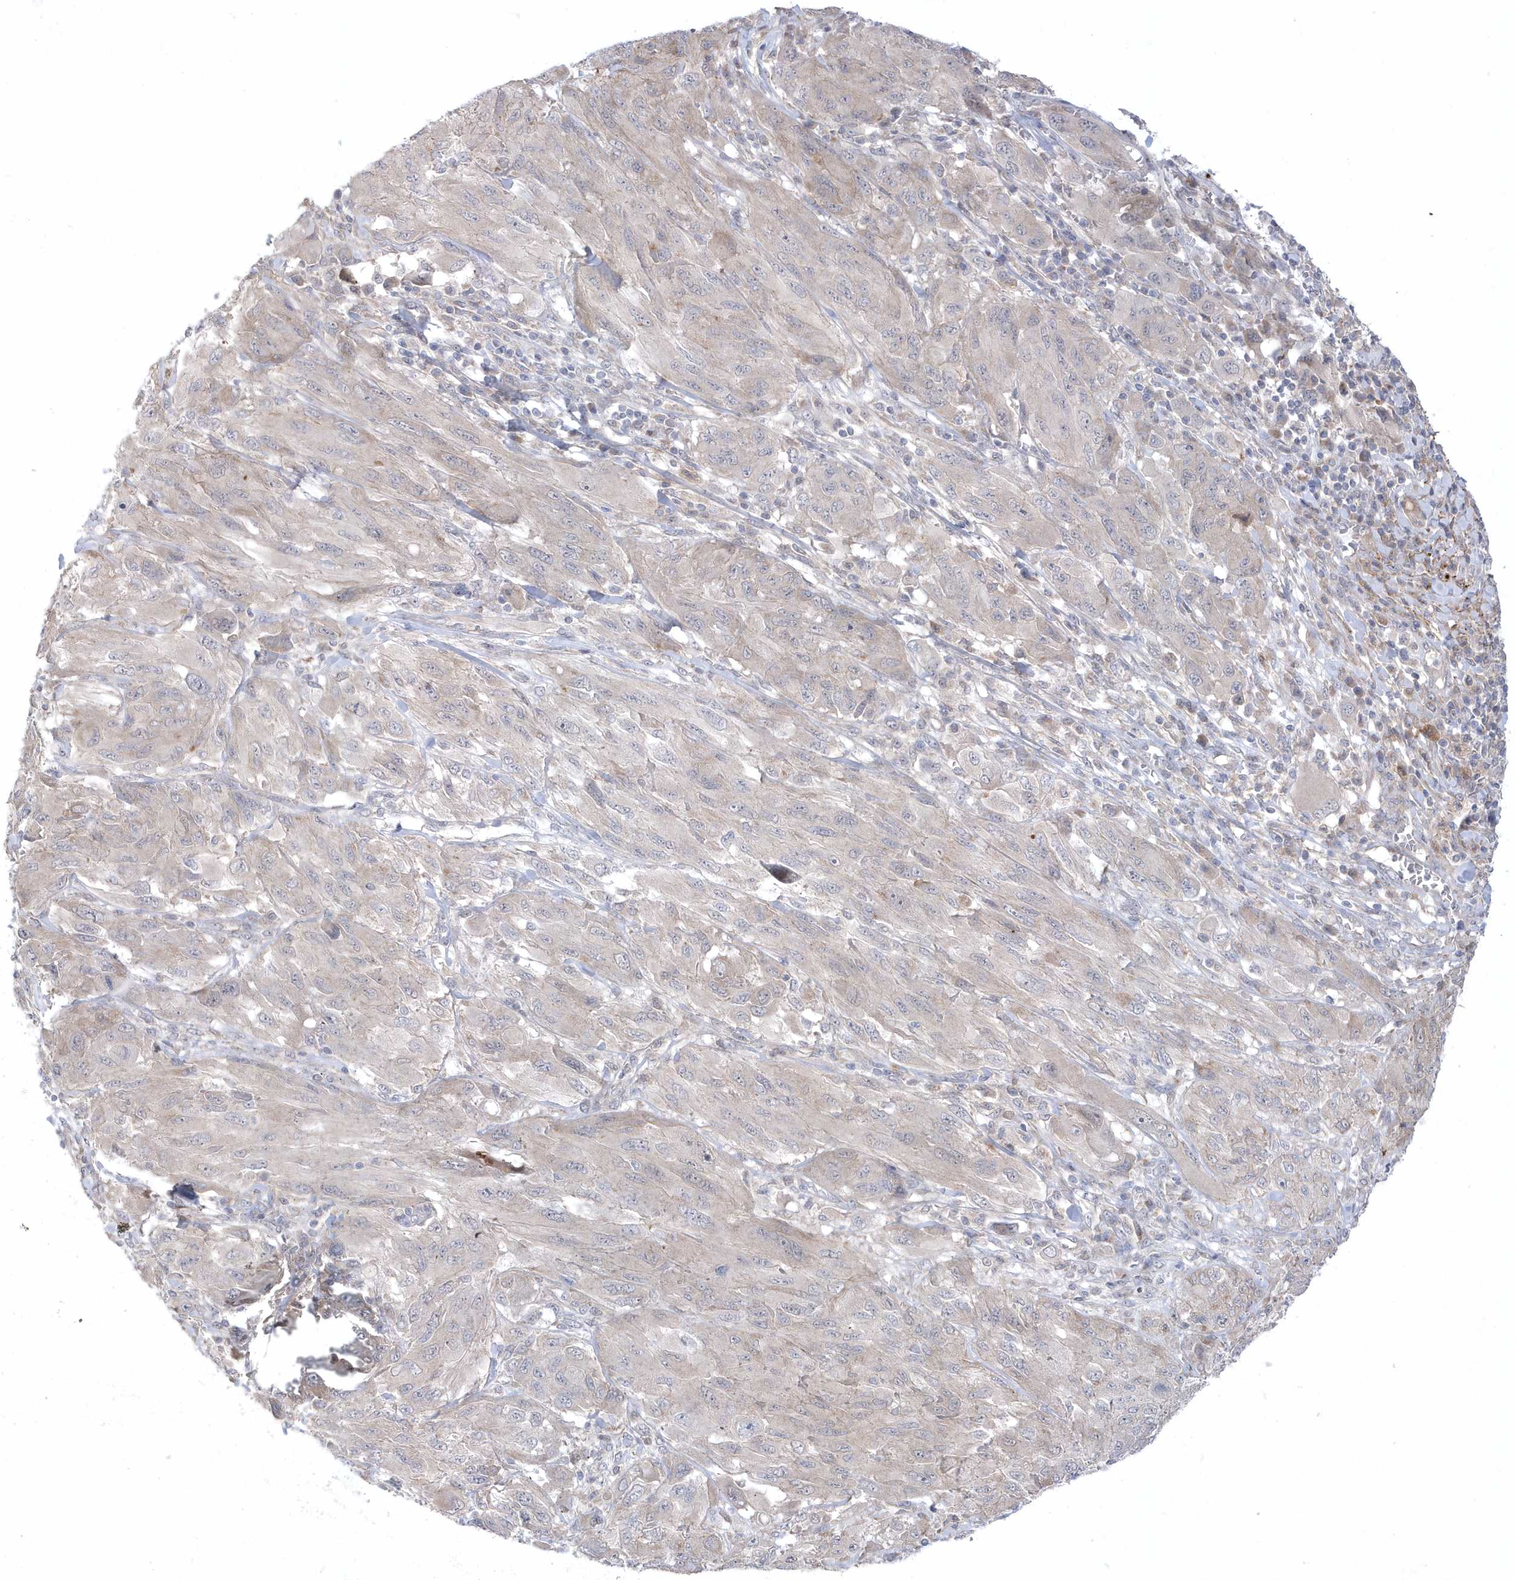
{"staining": {"intensity": "negative", "quantity": "none", "location": "none"}, "tissue": "melanoma", "cell_type": "Tumor cells", "image_type": "cancer", "snomed": [{"axis": "morphology", "description": "Malignant melanoma, NOS"}, {"axis": "topography", "description": "Skin"}], "caption": "Tumor cells are negative for protein expression in human melanoma. The staining is performed using DAB (3,3'-diaminobenzidine) brown chromogen with nuclei counter-stained in using hematoxylin.", "gene": "ANAPC1", "patient": {"sex": "female", "age": 91}}